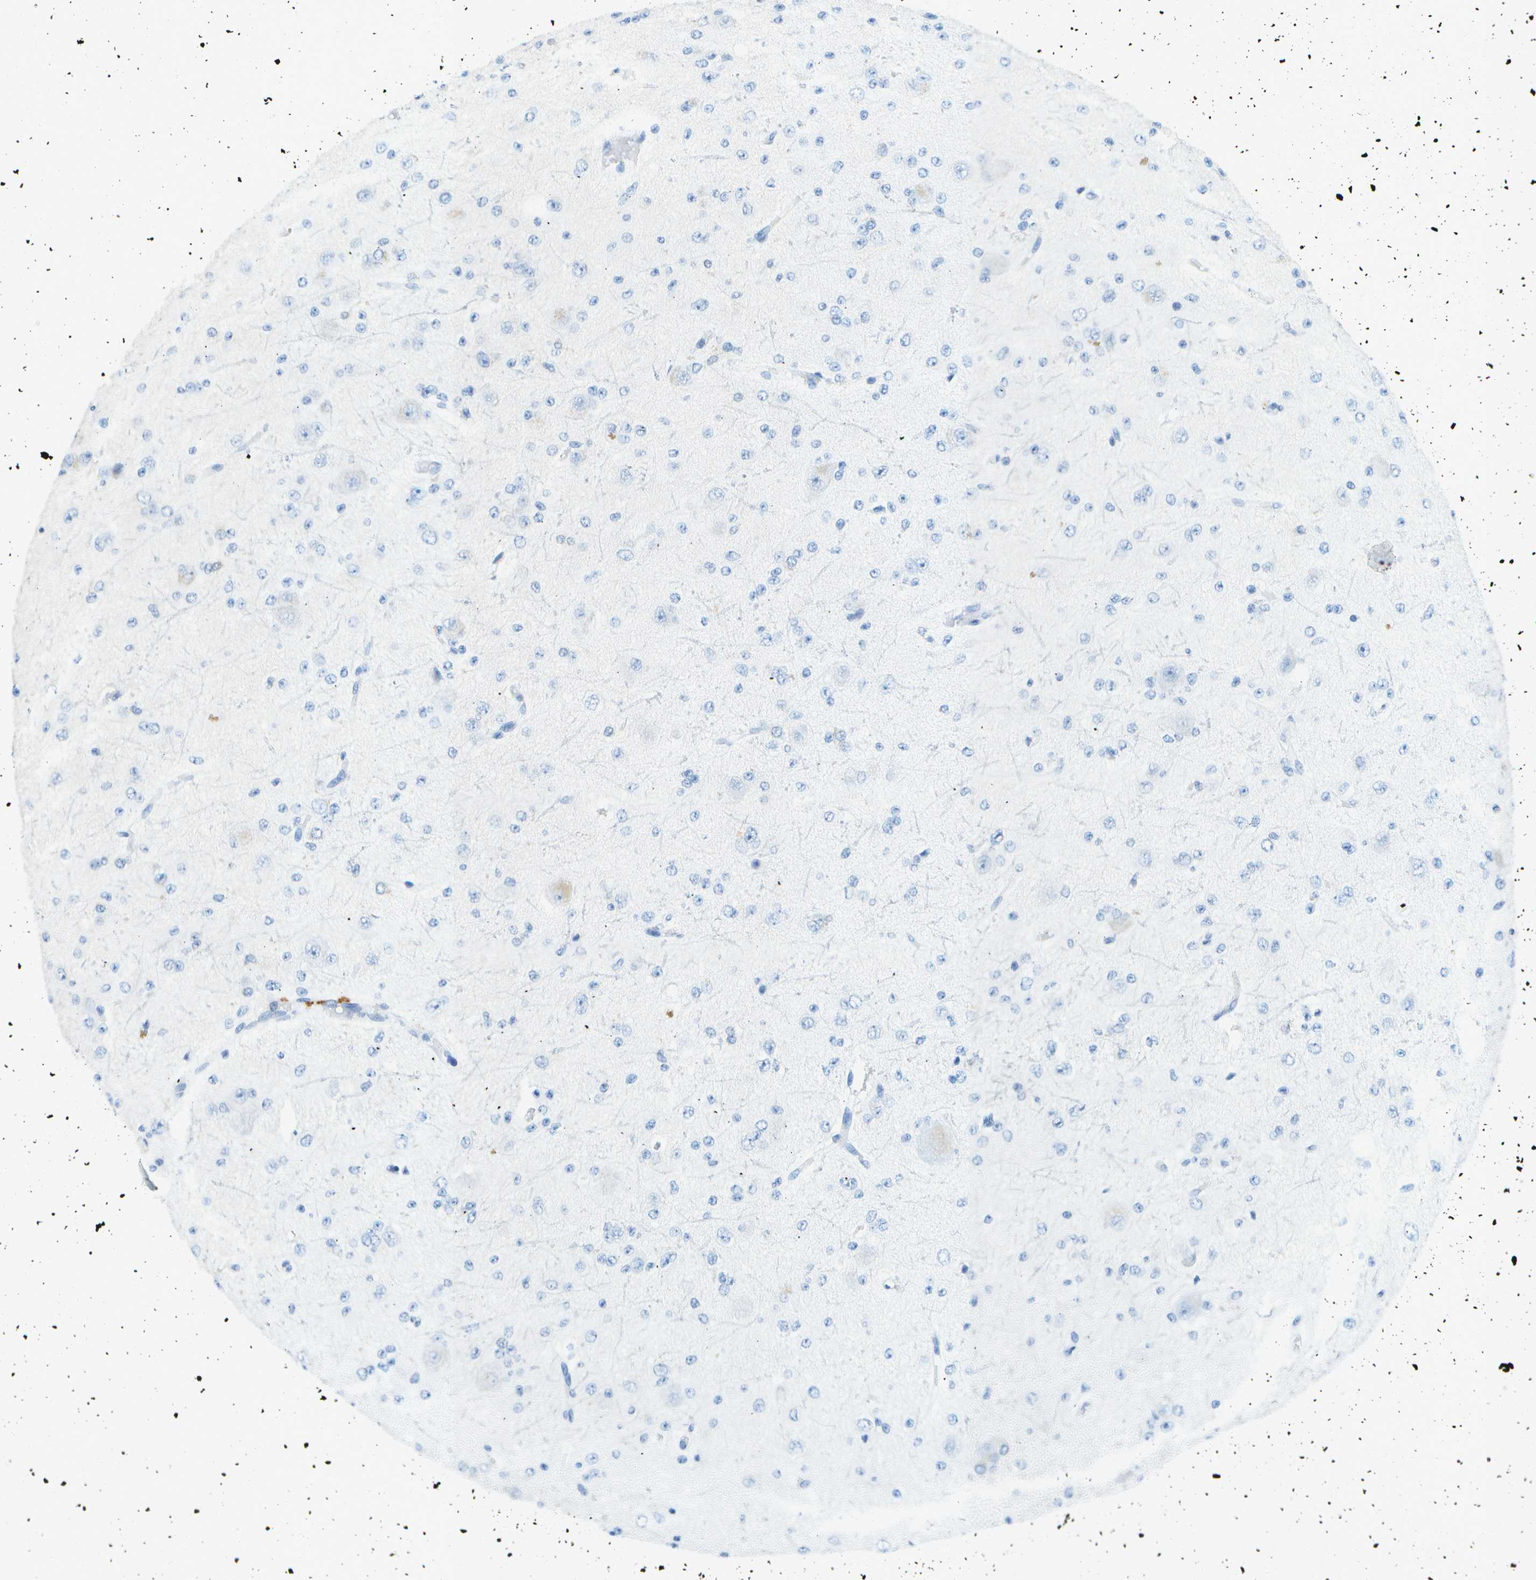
{"staining": {"intensity": "negative", "quantity": "none", "location": "none"}, "tissue": "glioma", "cell_type": "Tumor cells", "image_type": "cancer", "snomed": [{"axis": "morphology", "description": "Glioma, malignant, High grade"}, {"axis": "topography", "description": "pancreas cauda"}], "caption": "Immunohistochemical staining of malignant glioma (high-grade) displays no significant staining in tumor cells.", "gene": "WNK2", "patient": {"sex": "male", "age": 60}}